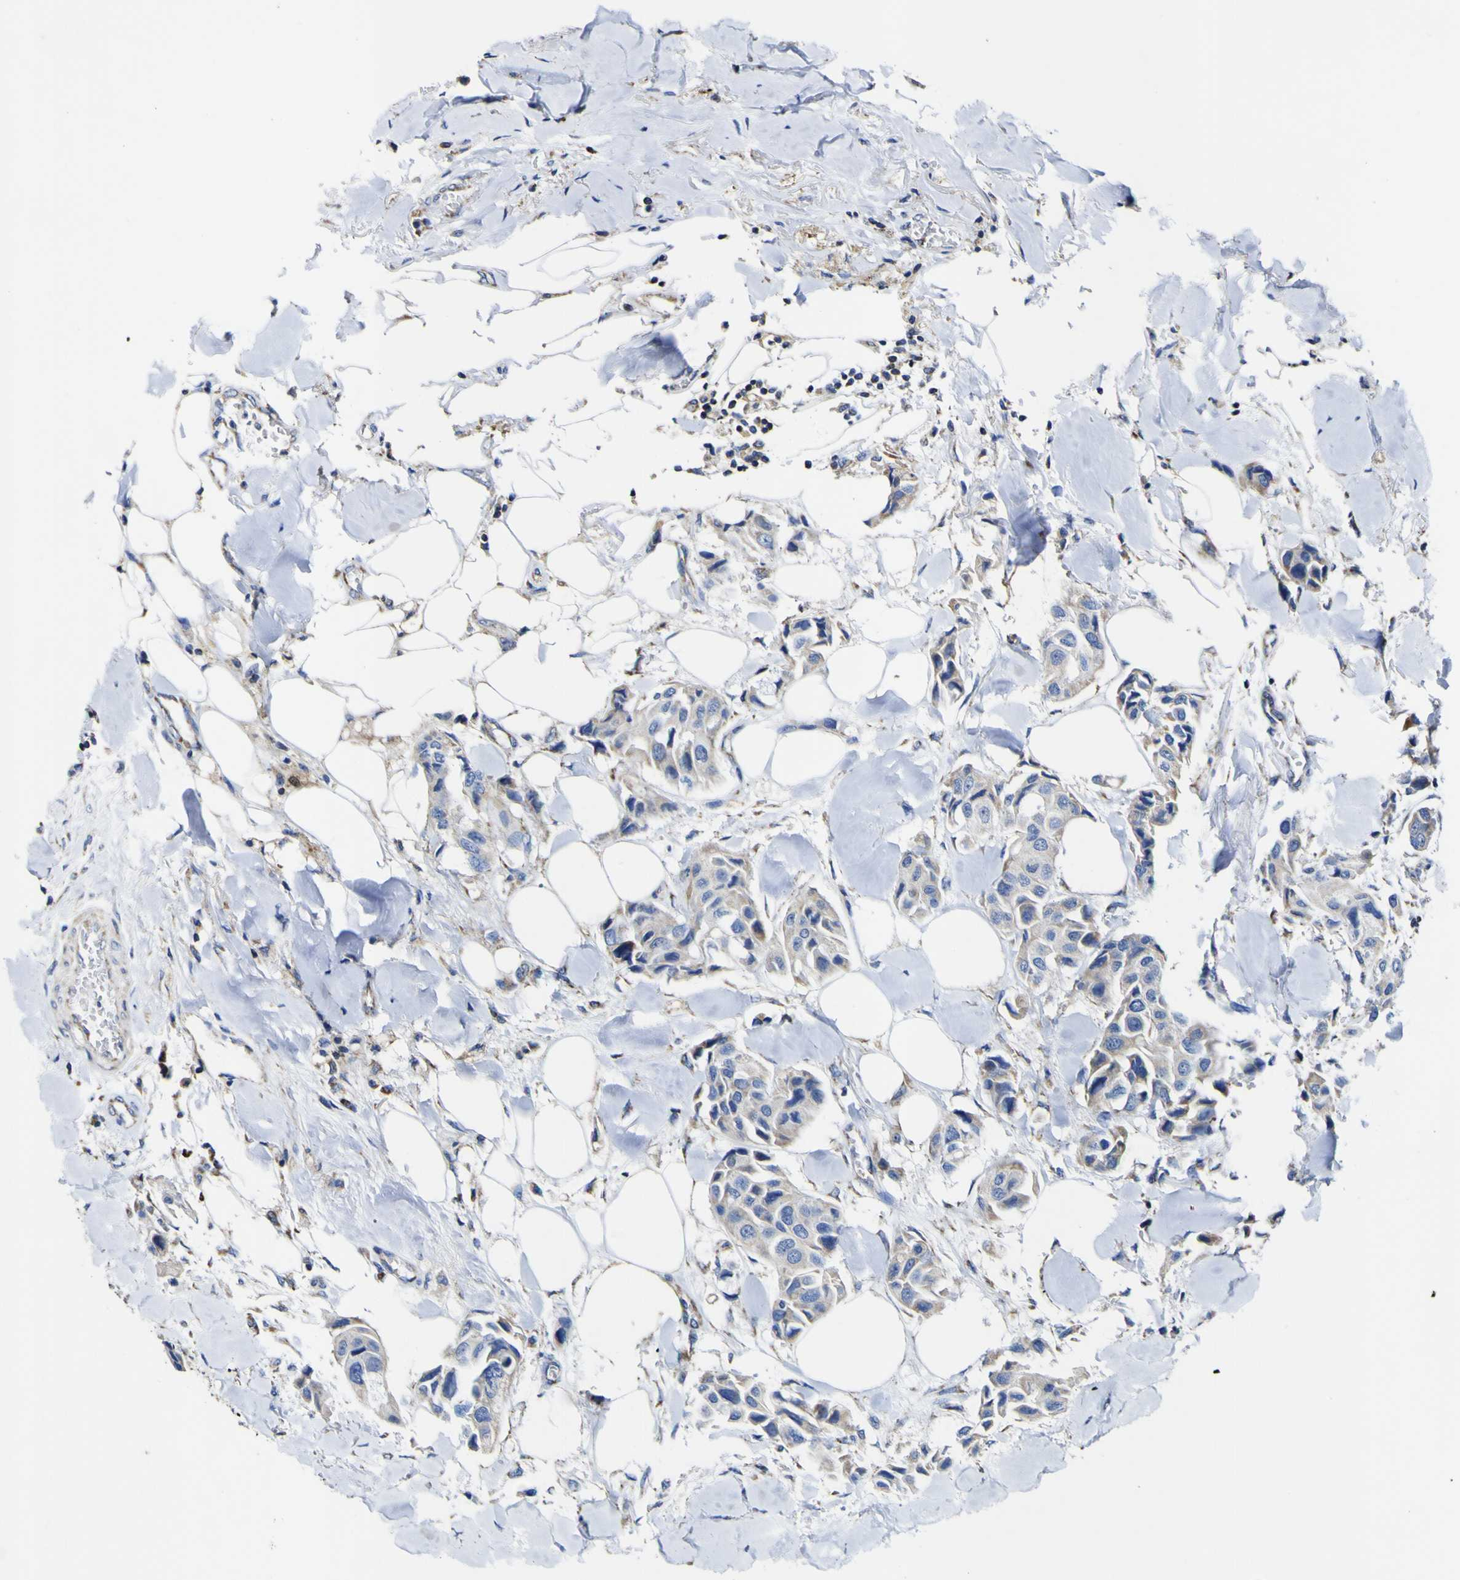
{"staining": {"intensity": "weak", "quantity": ">75%", "location": "cytoplasmic/membranous"}, "tissue": "breast cancer", "cell_type": "Tumor cells", "image_type": "cancer", "snomed": [{"axis": "morphology", "description": "Duct carcinoma"}, {"axis": "topography", "description": "Breast"}], "caption": "Human breast invasive ductal carcinoma stained with a protein marker demonstrates weak staining in tumor cells.", "gene": "CCDC90B", "patient": {"sex": "female", "age": 80}}